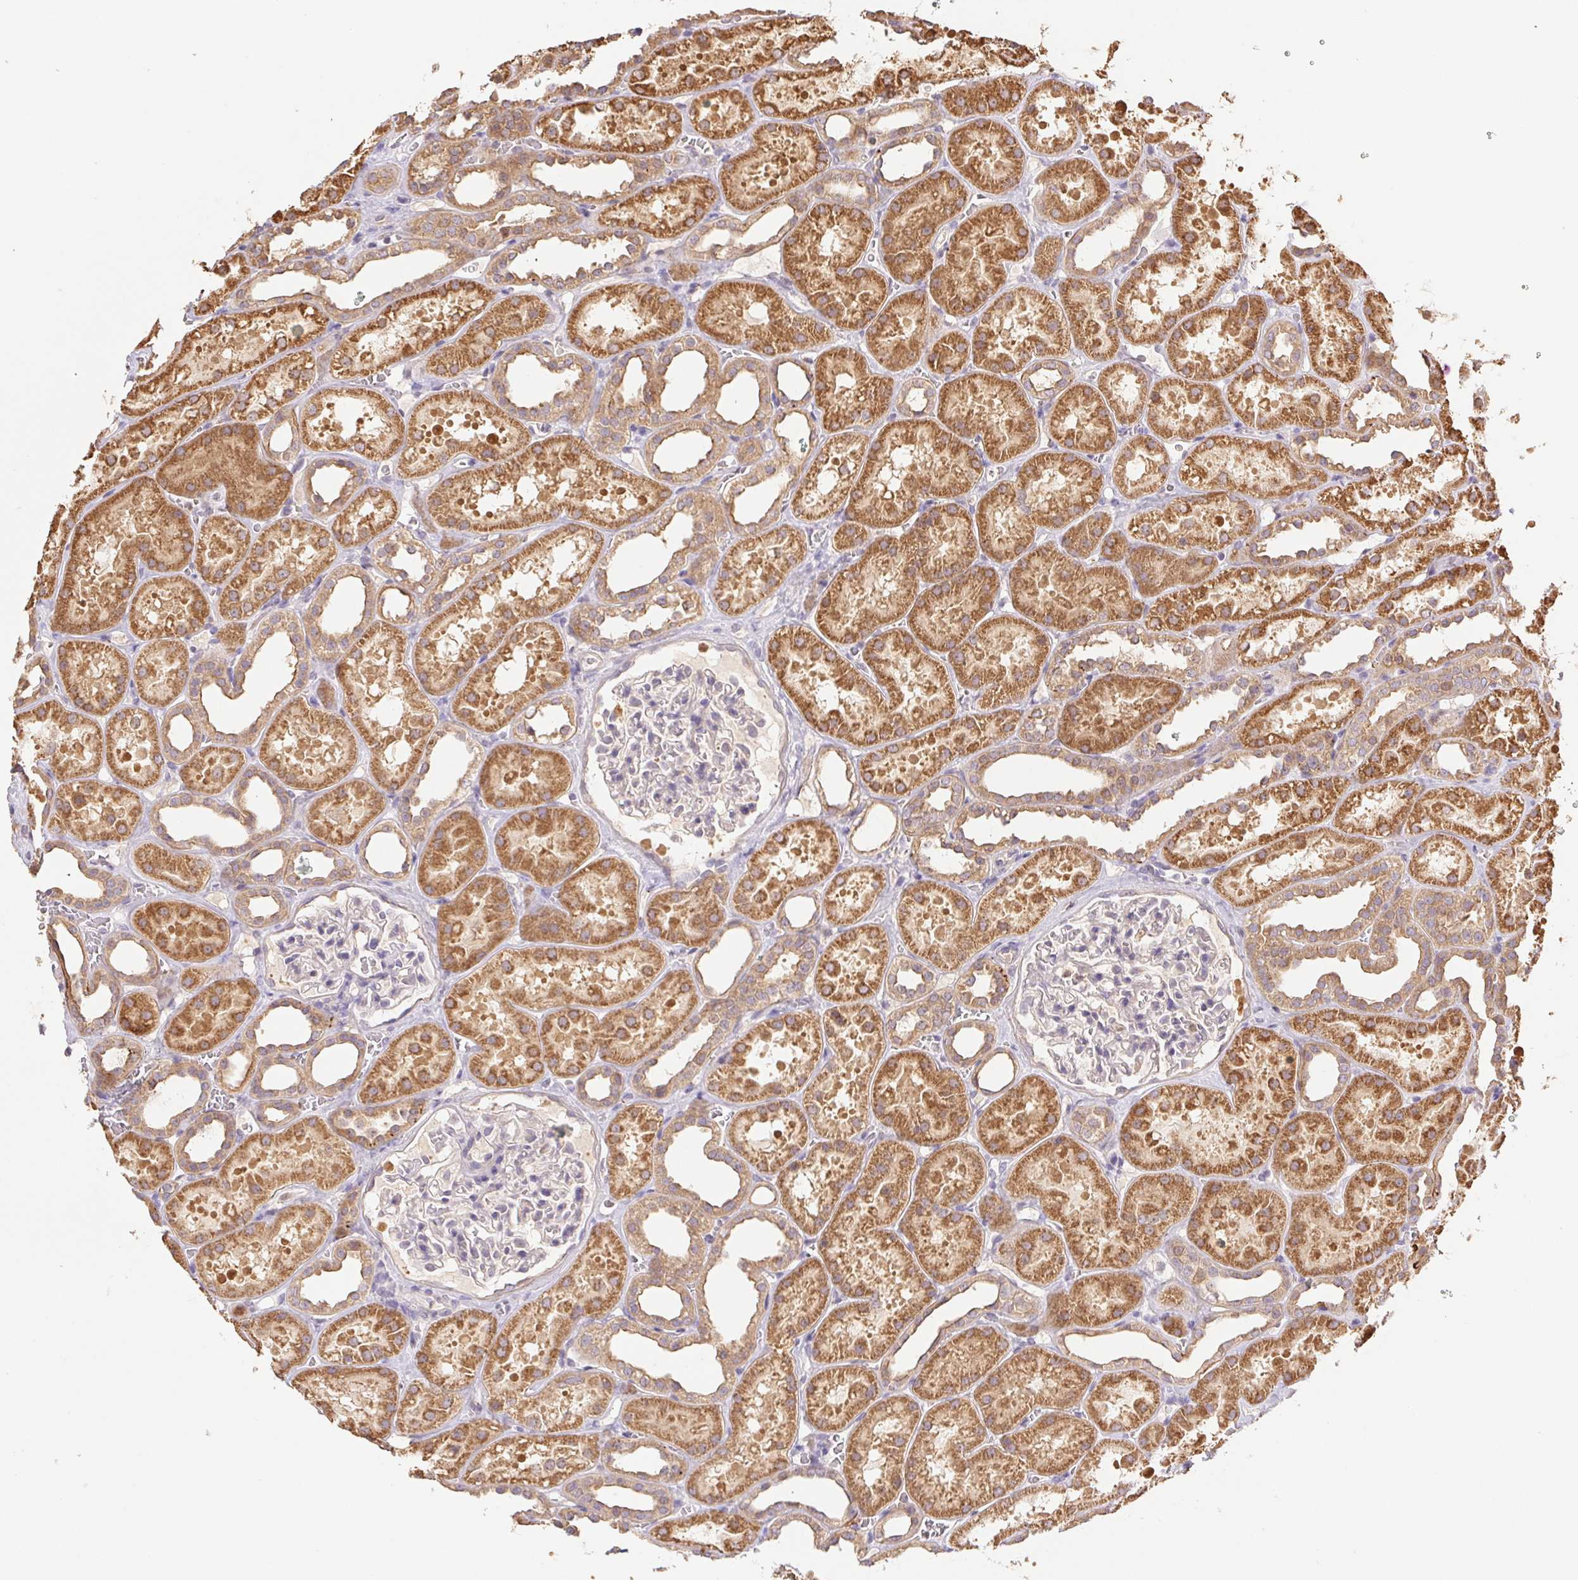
{"staining": {"intensity": "negative", "quantity": "none", "location": "none"}, "tissue": "kidney", "cell_type": "Cells in glomeruli", "image_type": "normal", "snomed": [{"axis": "morphology", "description": "Normal tissue, NOS"}, {"axis": "topography", "description": "Kidney"}], "caption": "Immunohistochemistry image of benign kidney: kidney stained with DAB reveals no significant protein expression in cells in glomeruli.", "gene": "RAB11A", "patient": {"sex": "female", "age": 41}}